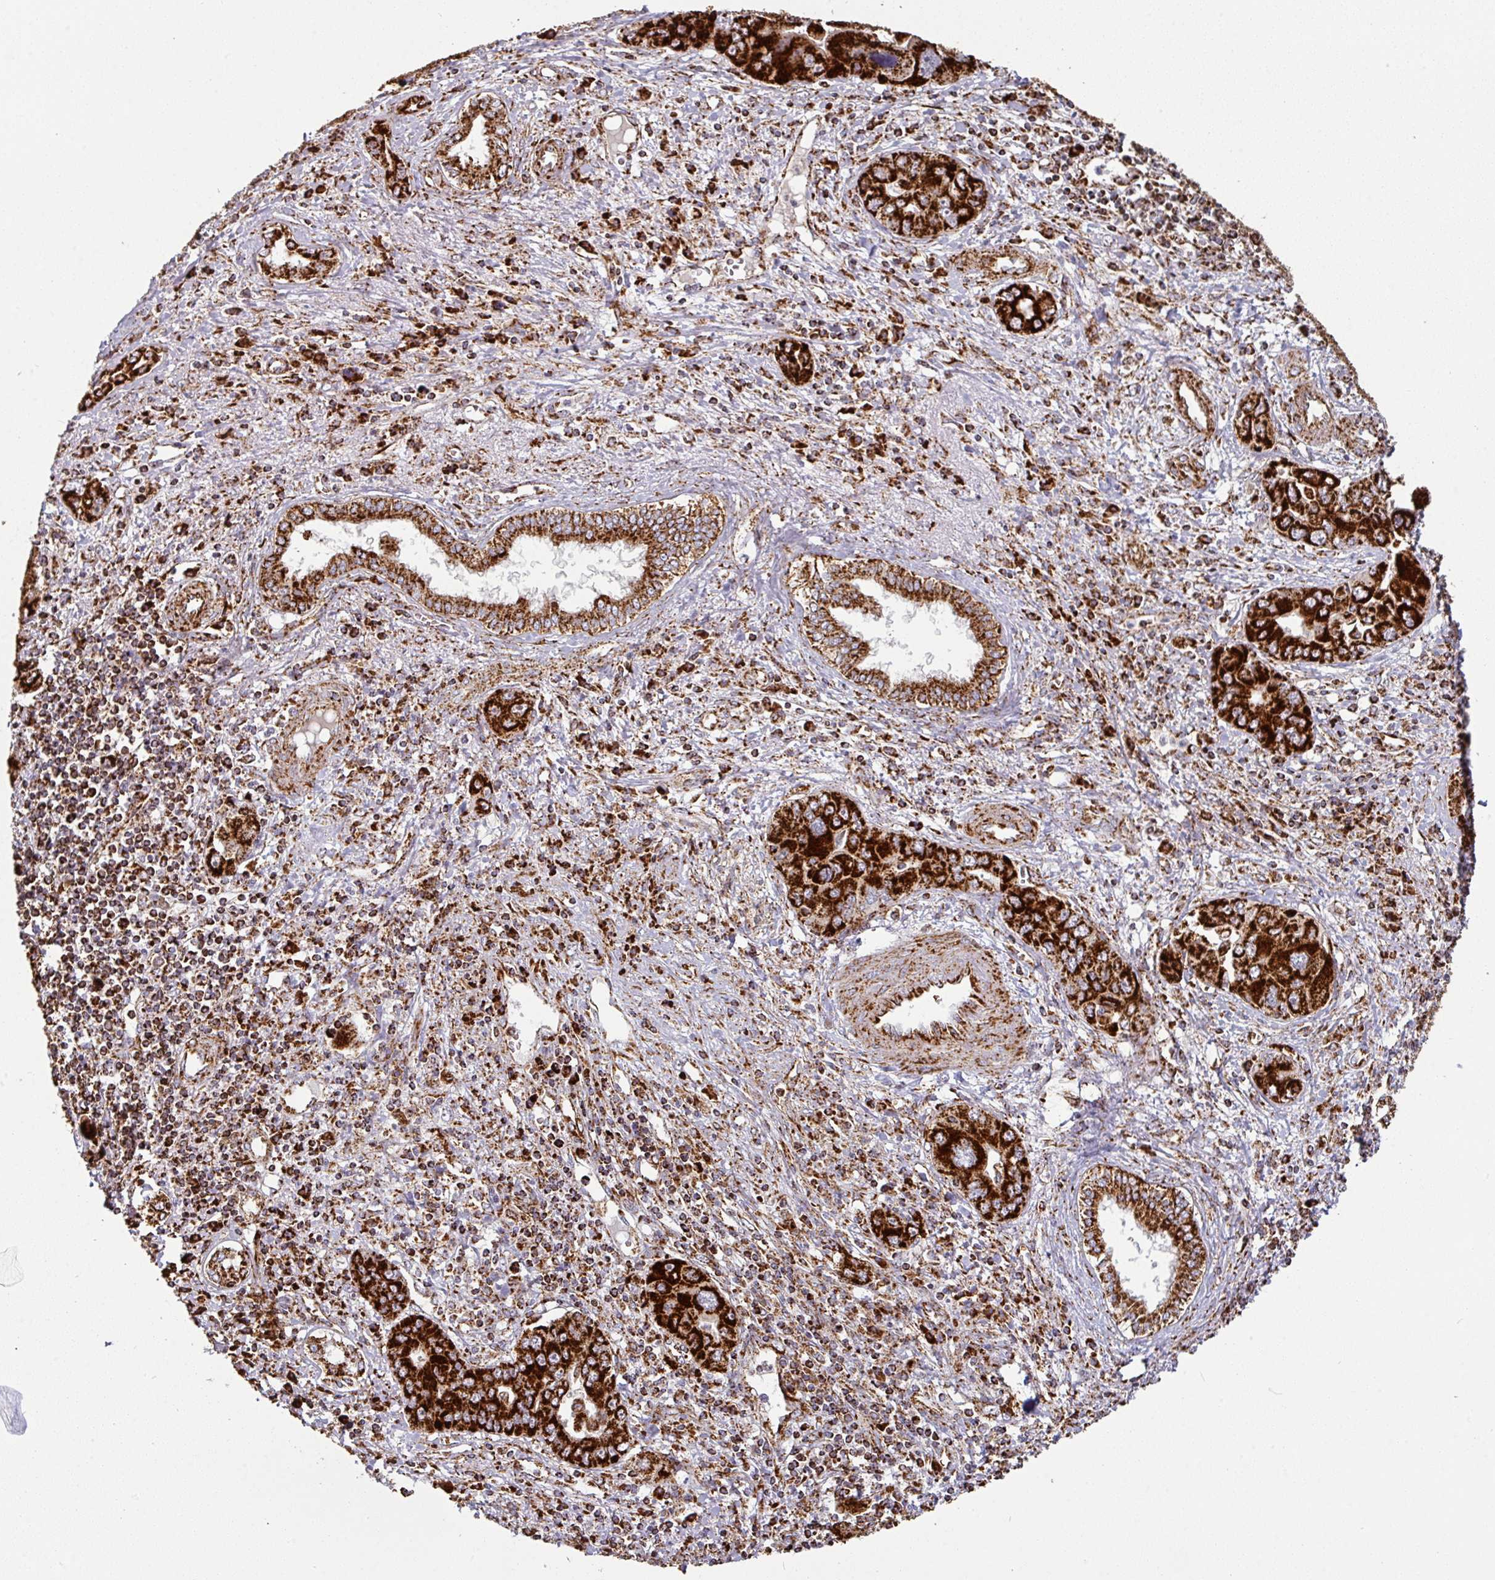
{"staining": {"intensity": "strong", "quantity": ">75%", "location": "cytoplasmic/membranous"}, "tissue": "liver cancer", "cell_type": "Tumor cells", "image_type": "cancer", "snomed": [{"axis": "morphology", "description": "Cholangiocarcinoma"}, {"axis": "topography", "description": "Liver"}], "caption": "Immunohistochemical staining of liver cancer displays high levels of strong cytoplasmic/membranous staining in approximately >75% of tumor cells.", "gene": "TRAP1", "patient": {"sex": "male", "age": 67}}